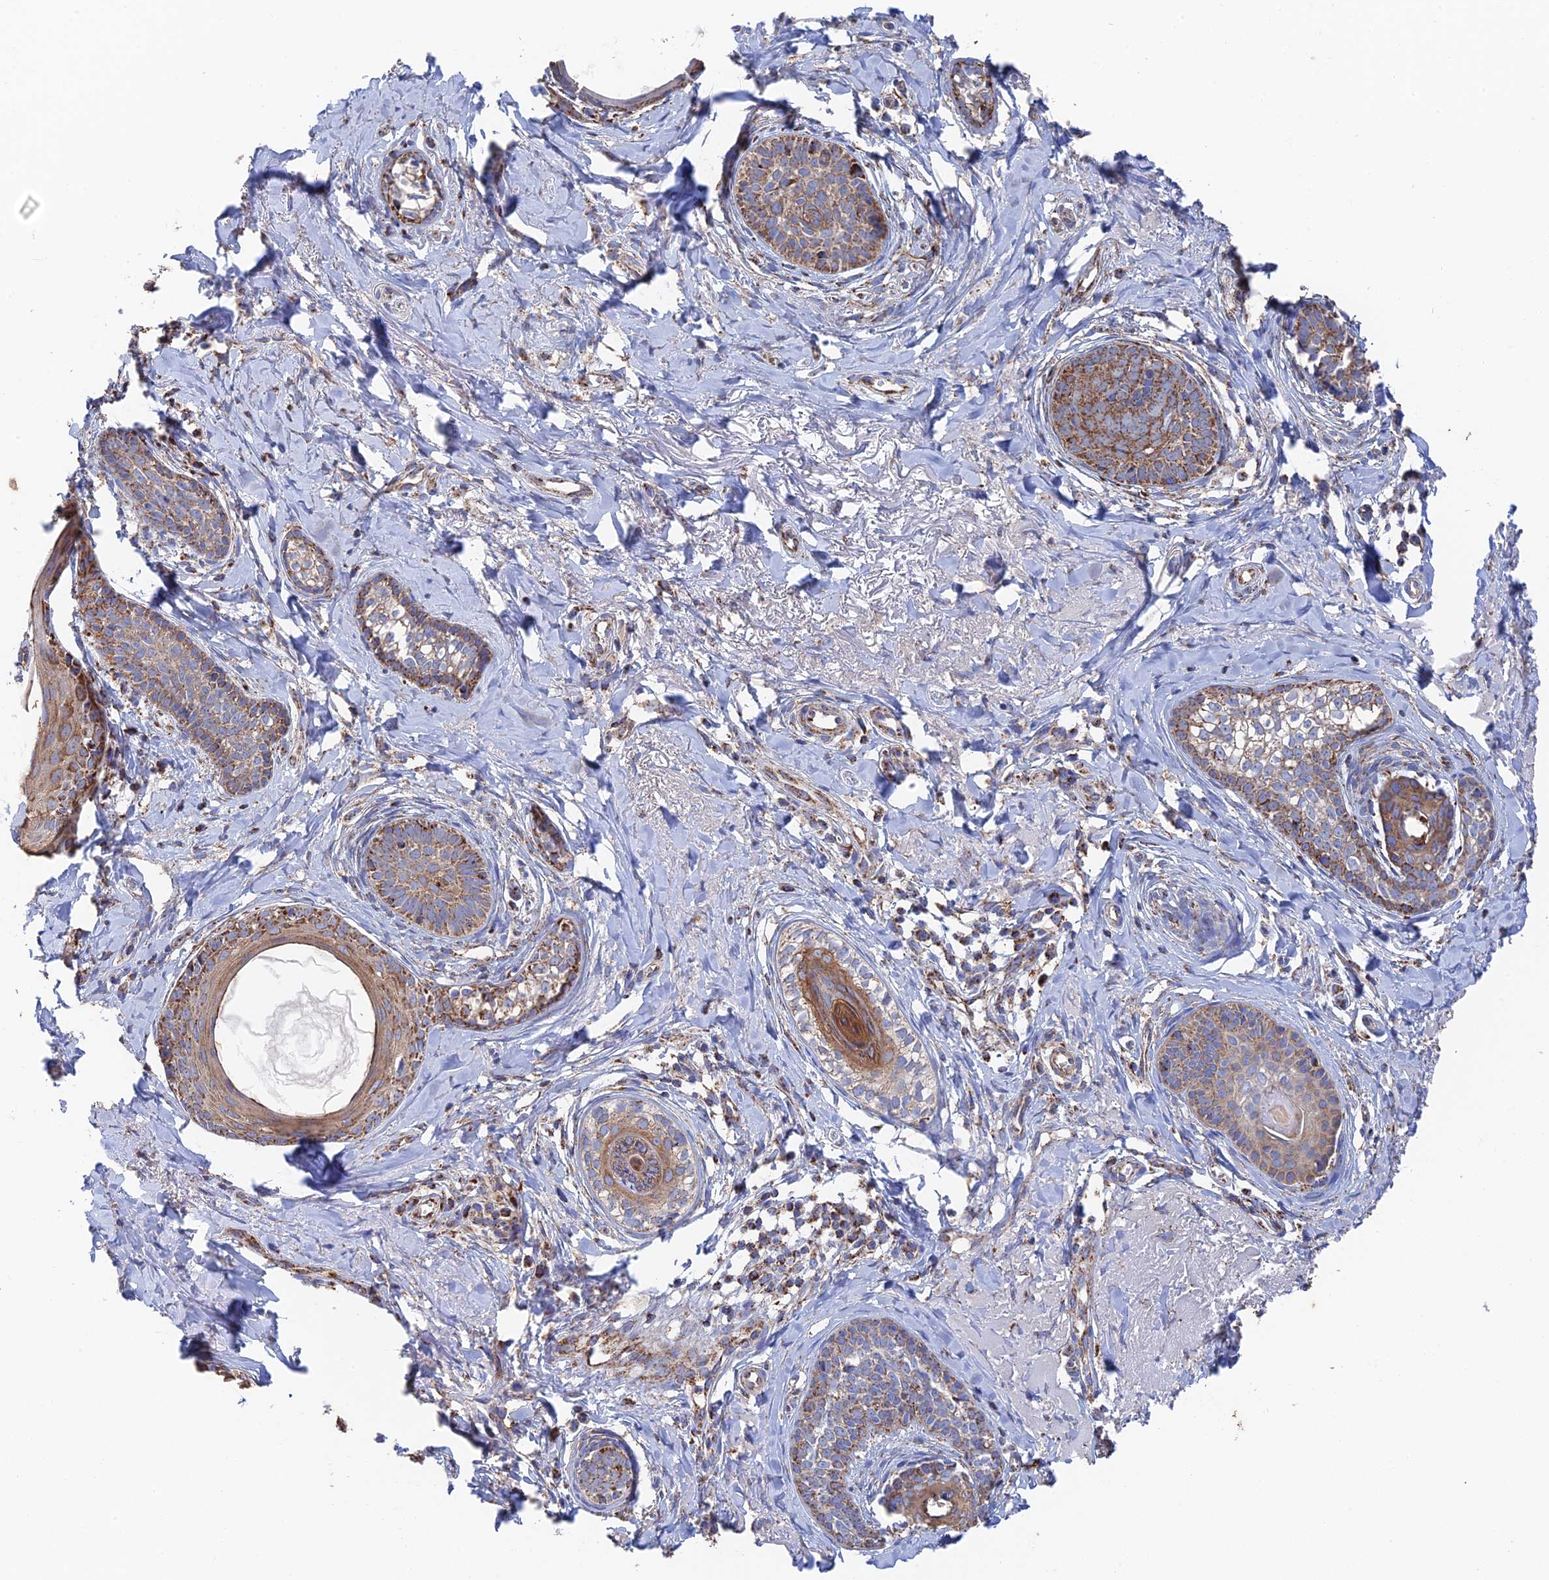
{"staining": {"intensity": "moderate", "quantity": ">75%", "location": "cytoplasmic/membranous"}, "tissue": "skin cancer", "cell_type": "Tumor cells", "image_type": "cancer", "snomed": [{"axis": "morphology", "description": "Basal cell carcinoma"}, {"axis": "topography", "description": "Skin"}], "caption": "The histopathology image reveals staining of basal cell carcinoma (skin), revealing moderate cytoplasmic/membranous protein expression (brown color) within tumor cells.", "gene": "HAUS8", "patient": {"sex": "female", "age": 76}}